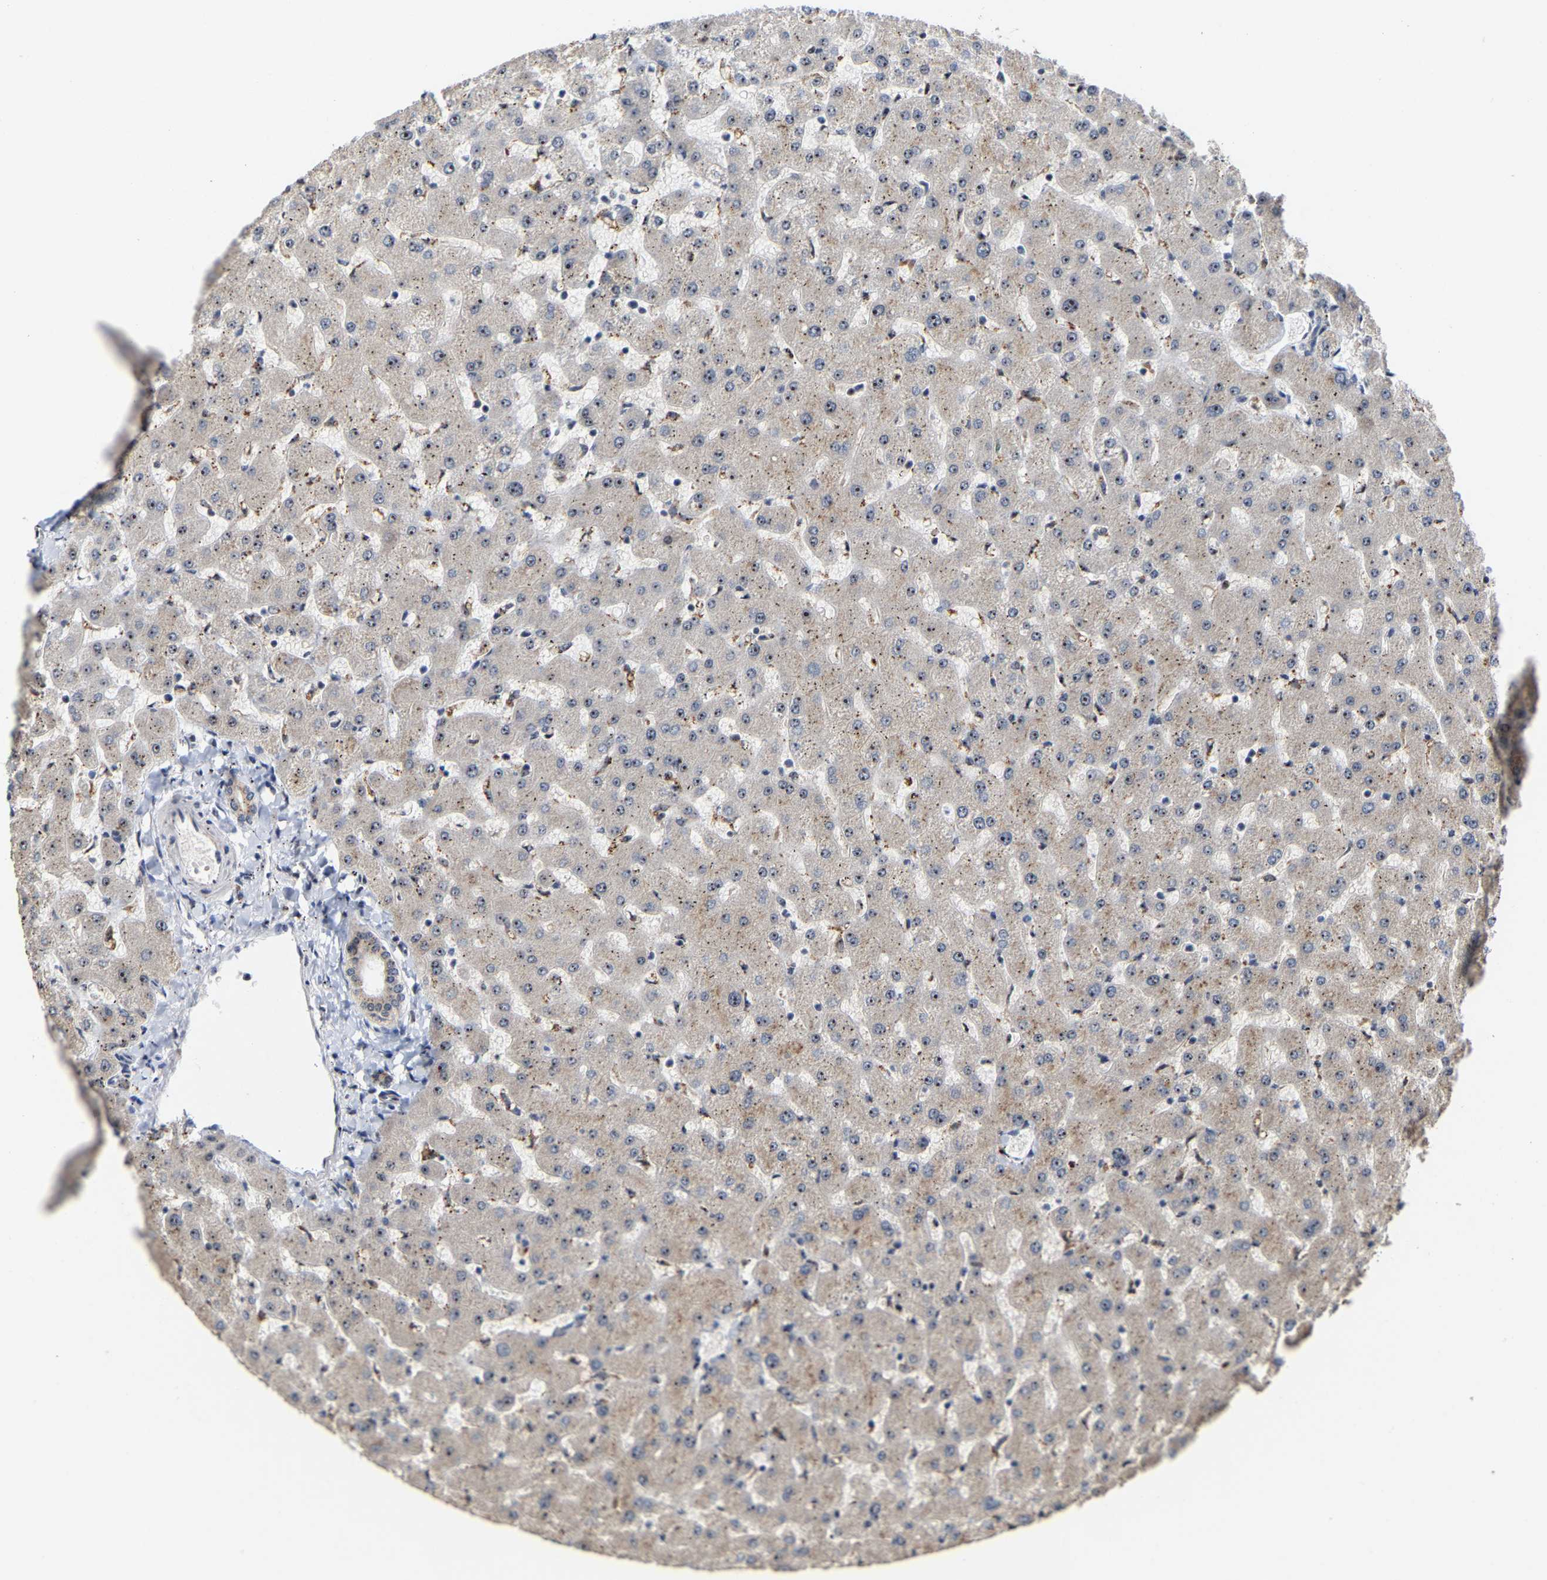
{"staining": {"intensity": "weak", "quantity": "25%-75%", "location": "nuclear"}, "tissue": "liver", "cell_type": "Cholangiocytes", "image_type": "normal", "snomed": [{"axis": "morphology", "description": "Normal tissue, NOS"}, {"axis": "topography", "description": "Liver"}], "caption": "Immunohistochemical staining of unremarkable liver exhibits 25%-75% levels of weak nuclear protein expression in approximately 25%-75% of cholangiocytes.", "gene": "NOP58", "patient": {"sex": "female", "age": 63}}